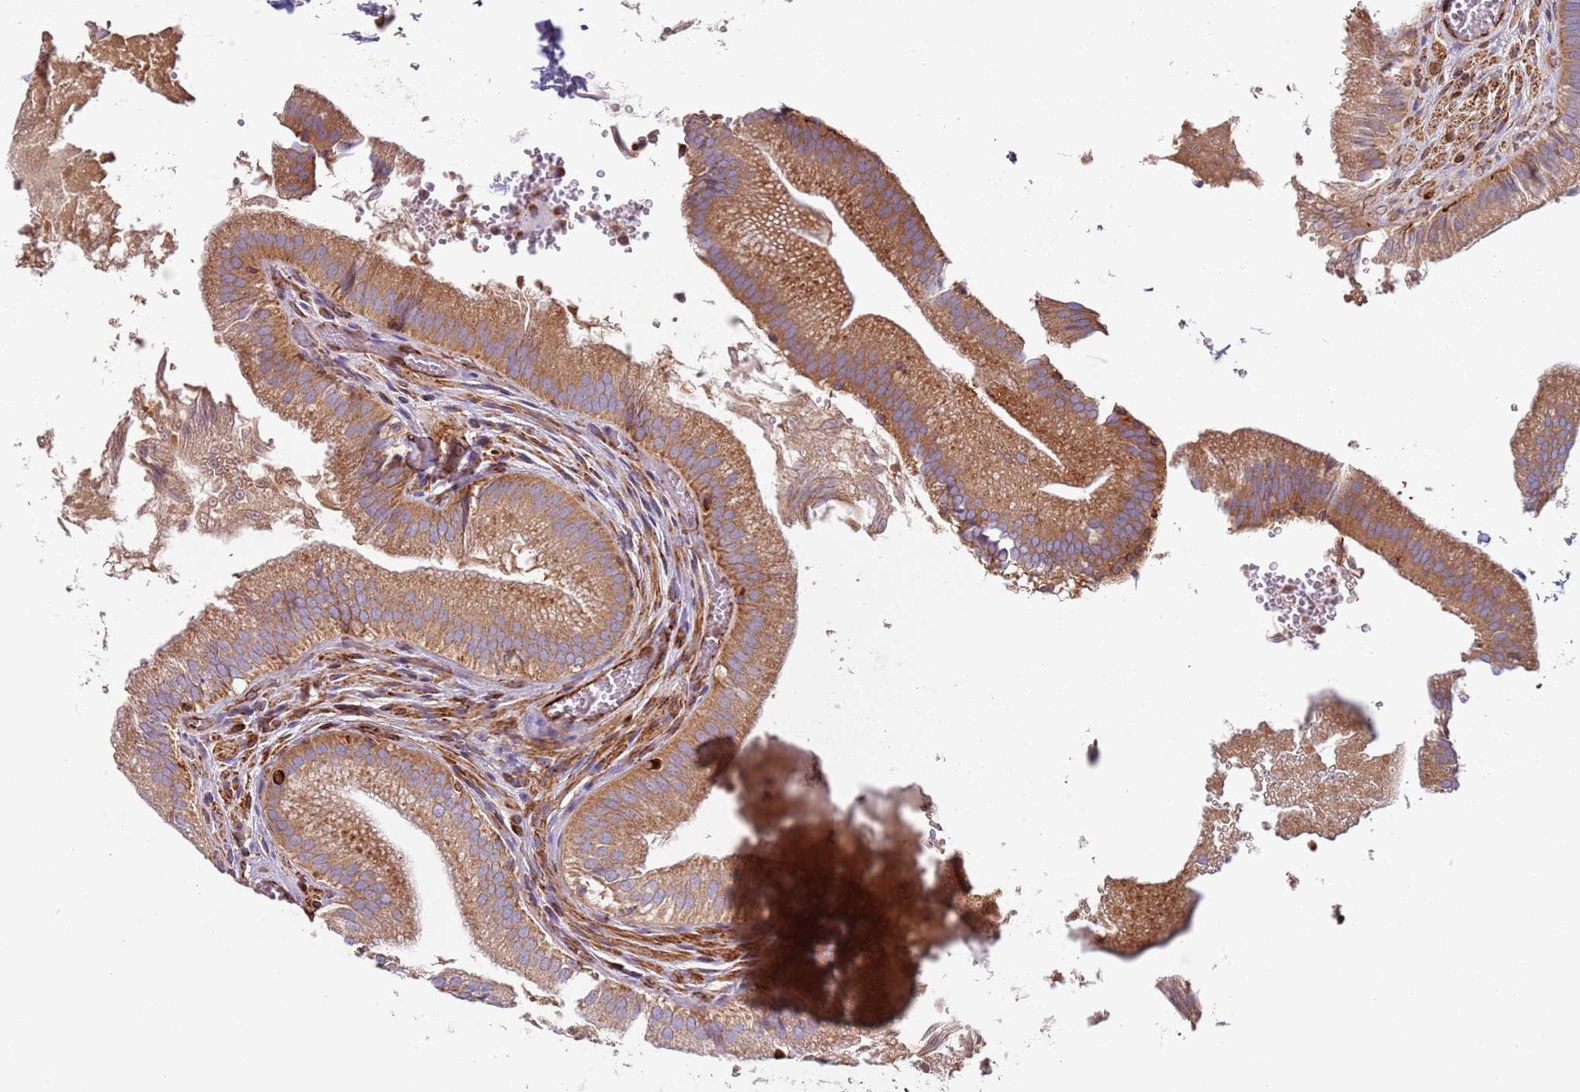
{"staining": {"intensity": "moderate", "quantity": ">75%", "location": "cytoplasmic/membranous"}, "tissue": "gallbladder", "cell_type": "Glandular cells", "image_type": "normal", "snomed": [{"axis": "morphology", "description": "Normal tissue, NOS"}, {"axis": "topography", "description": "Gallbladder"}, {"axis": "topography", "description": "Peripheral nerve tissue"}], "caption": "Moderate cytoplasmic/membranous positivity is present in approximately >75% of glandular cells in benign gallbladder.", "gene": "SNAPIN", "patient": {"sex": "male", "age": 17}}